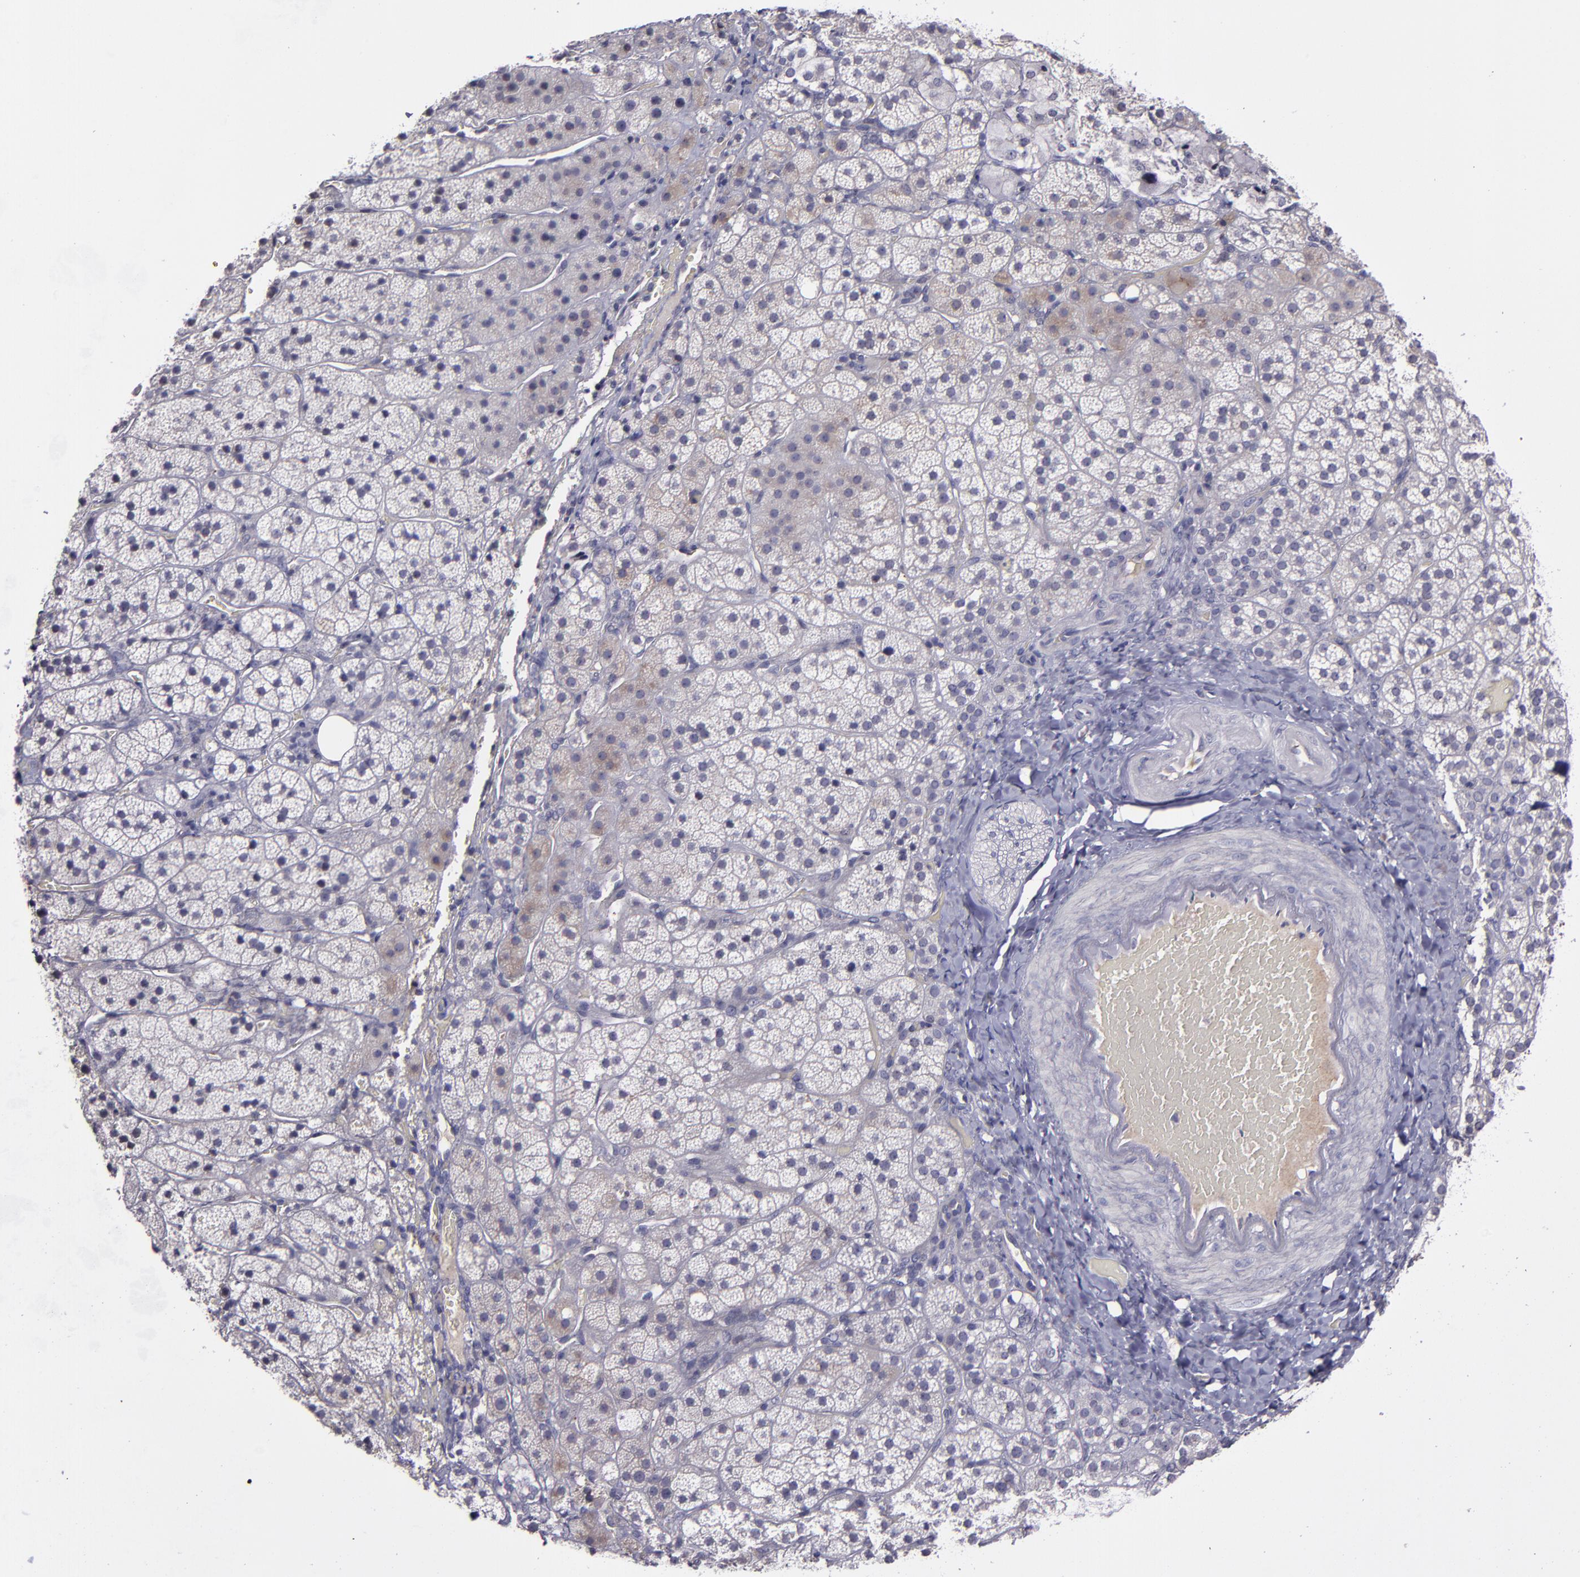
{"staining": {"intensity": "weak", "quantity": "<25%", "location": "cytoplasmic/membranous"}, "tissue": "adrenal gland", "cell_type": "Glandular cells", "image_type": "normal", "snomed": [{"axis": "morphology", "description": "Normal tissue, NOS"}, {"axis": "topography", "description": "Adrenal gland"}], "caption": "IHC histopathology image of benign adrenal gland stained for a protein (brown), which demonstrates no staining in glandular cells.", "gene": "MASP1", "patient": {"sex": "female", "age": 44}}